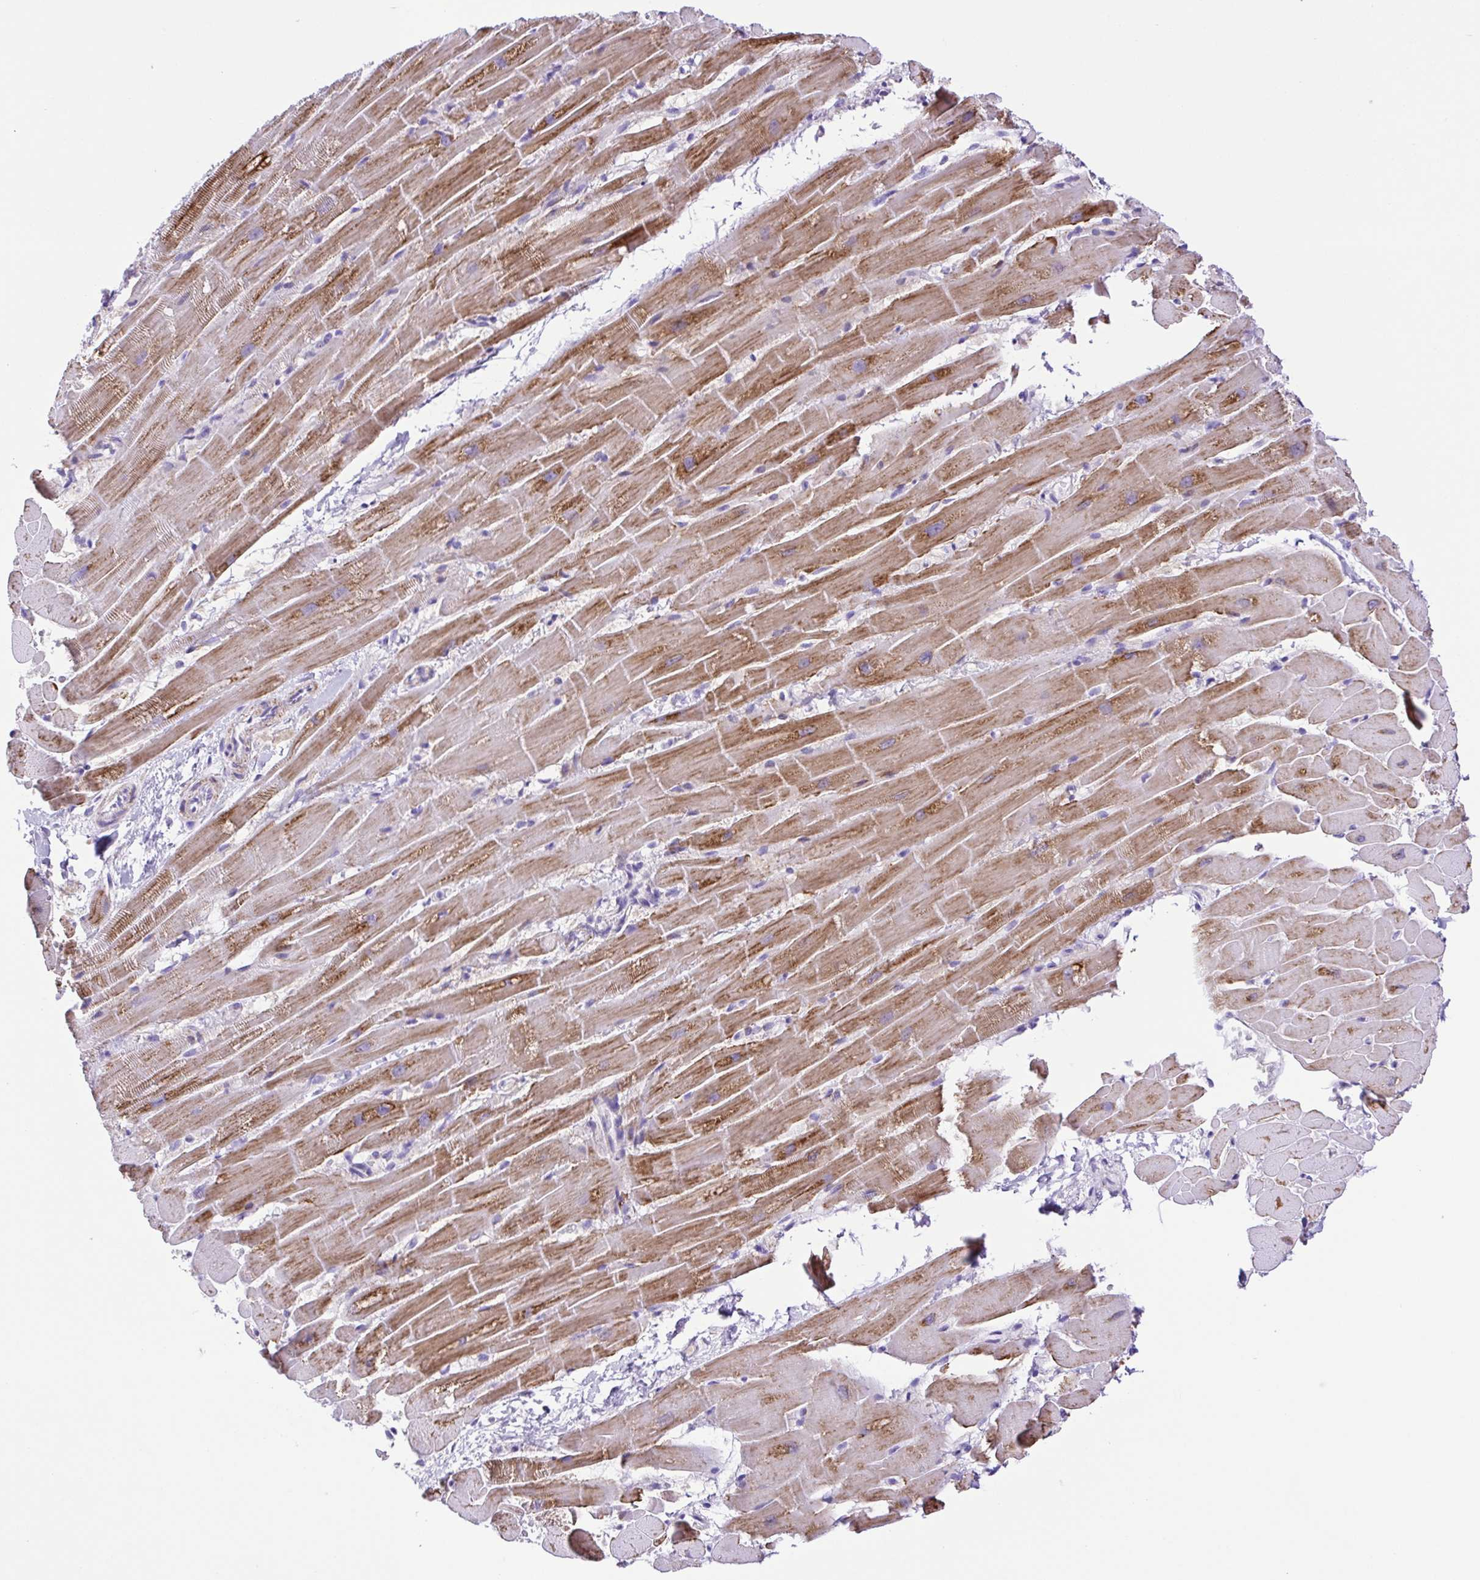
{"staining": {"intensity": "moderate", "quantity": "25%-75%", "location": "cytoplasmic/membranous"}, "tissue": "heart muscle", "cell_type": "Cardiomyocytes", "image_type": "normal", "snomed": [{"axis": "morphology", "description": "Normal tissue, NOS"}, {"axis": "topography", "description": "Heart"}], "caption": "Approximately 25%-75% of cardiomyocytes in normal human heart muscle show moderate cytoplasmic/membranous protein staining as visualized by brown immunohistochemical staining.", "gene": "SYT1", "patient": {"sex": "male", "age": 37}}